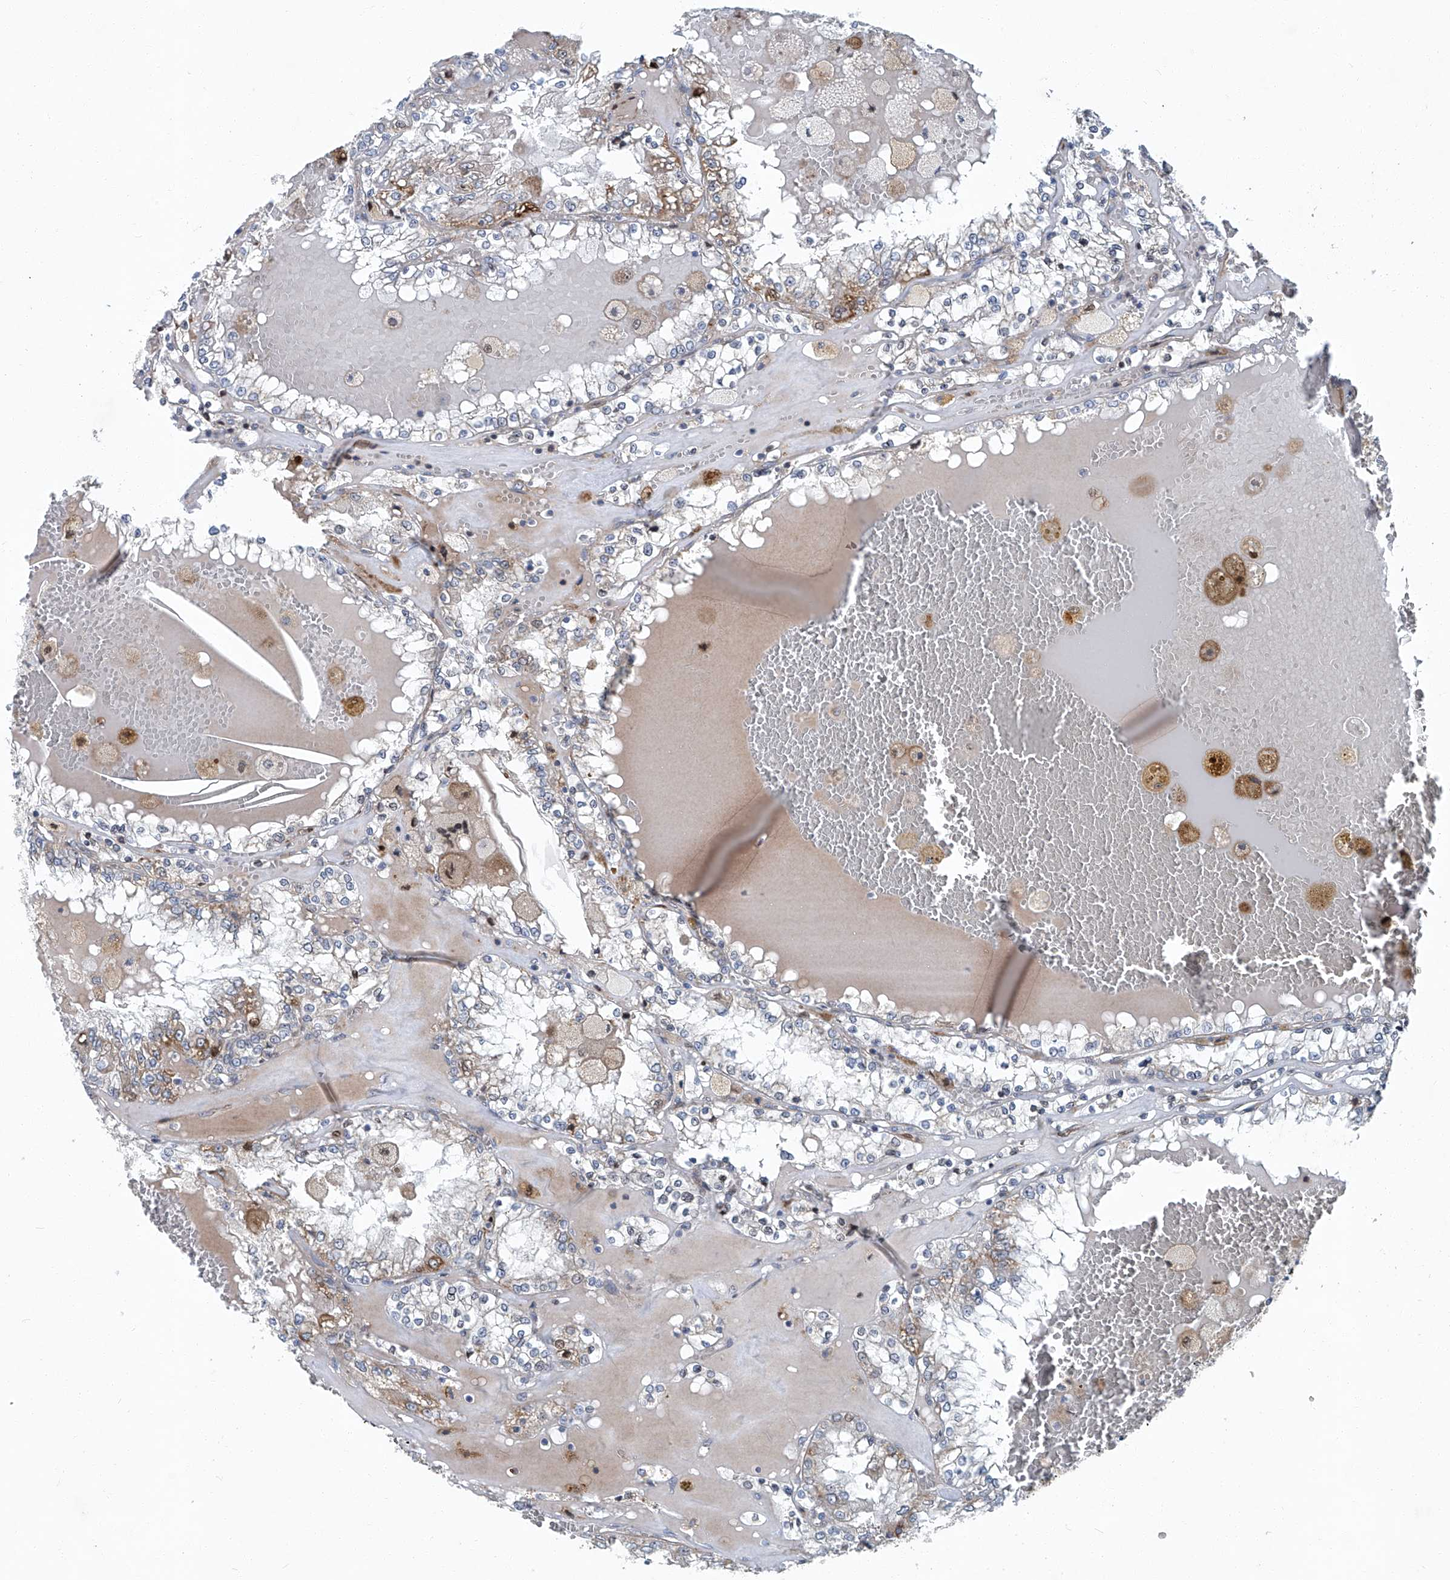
{"staining": {"intensity": "moderate", "quantity": "<25%", "location": "cytoplasmic/membranous"}, "tissue": "renal cancer", "cell_type": "Tumor cells", "image_type": "cancer", "snomed": [{"axis": "morphology", "description": "Adenocarcinoma, NOS"}, {"axis": "topography", "description": "Kidney"}], "caption": "Human renal cancer stained for a protein (brown) reveals moderate cytoplasmic/membranous positive expression in approximately <25% of tumor cells.", "gene": "GPR132", "patient": {"sex": "female", "age": 56}}